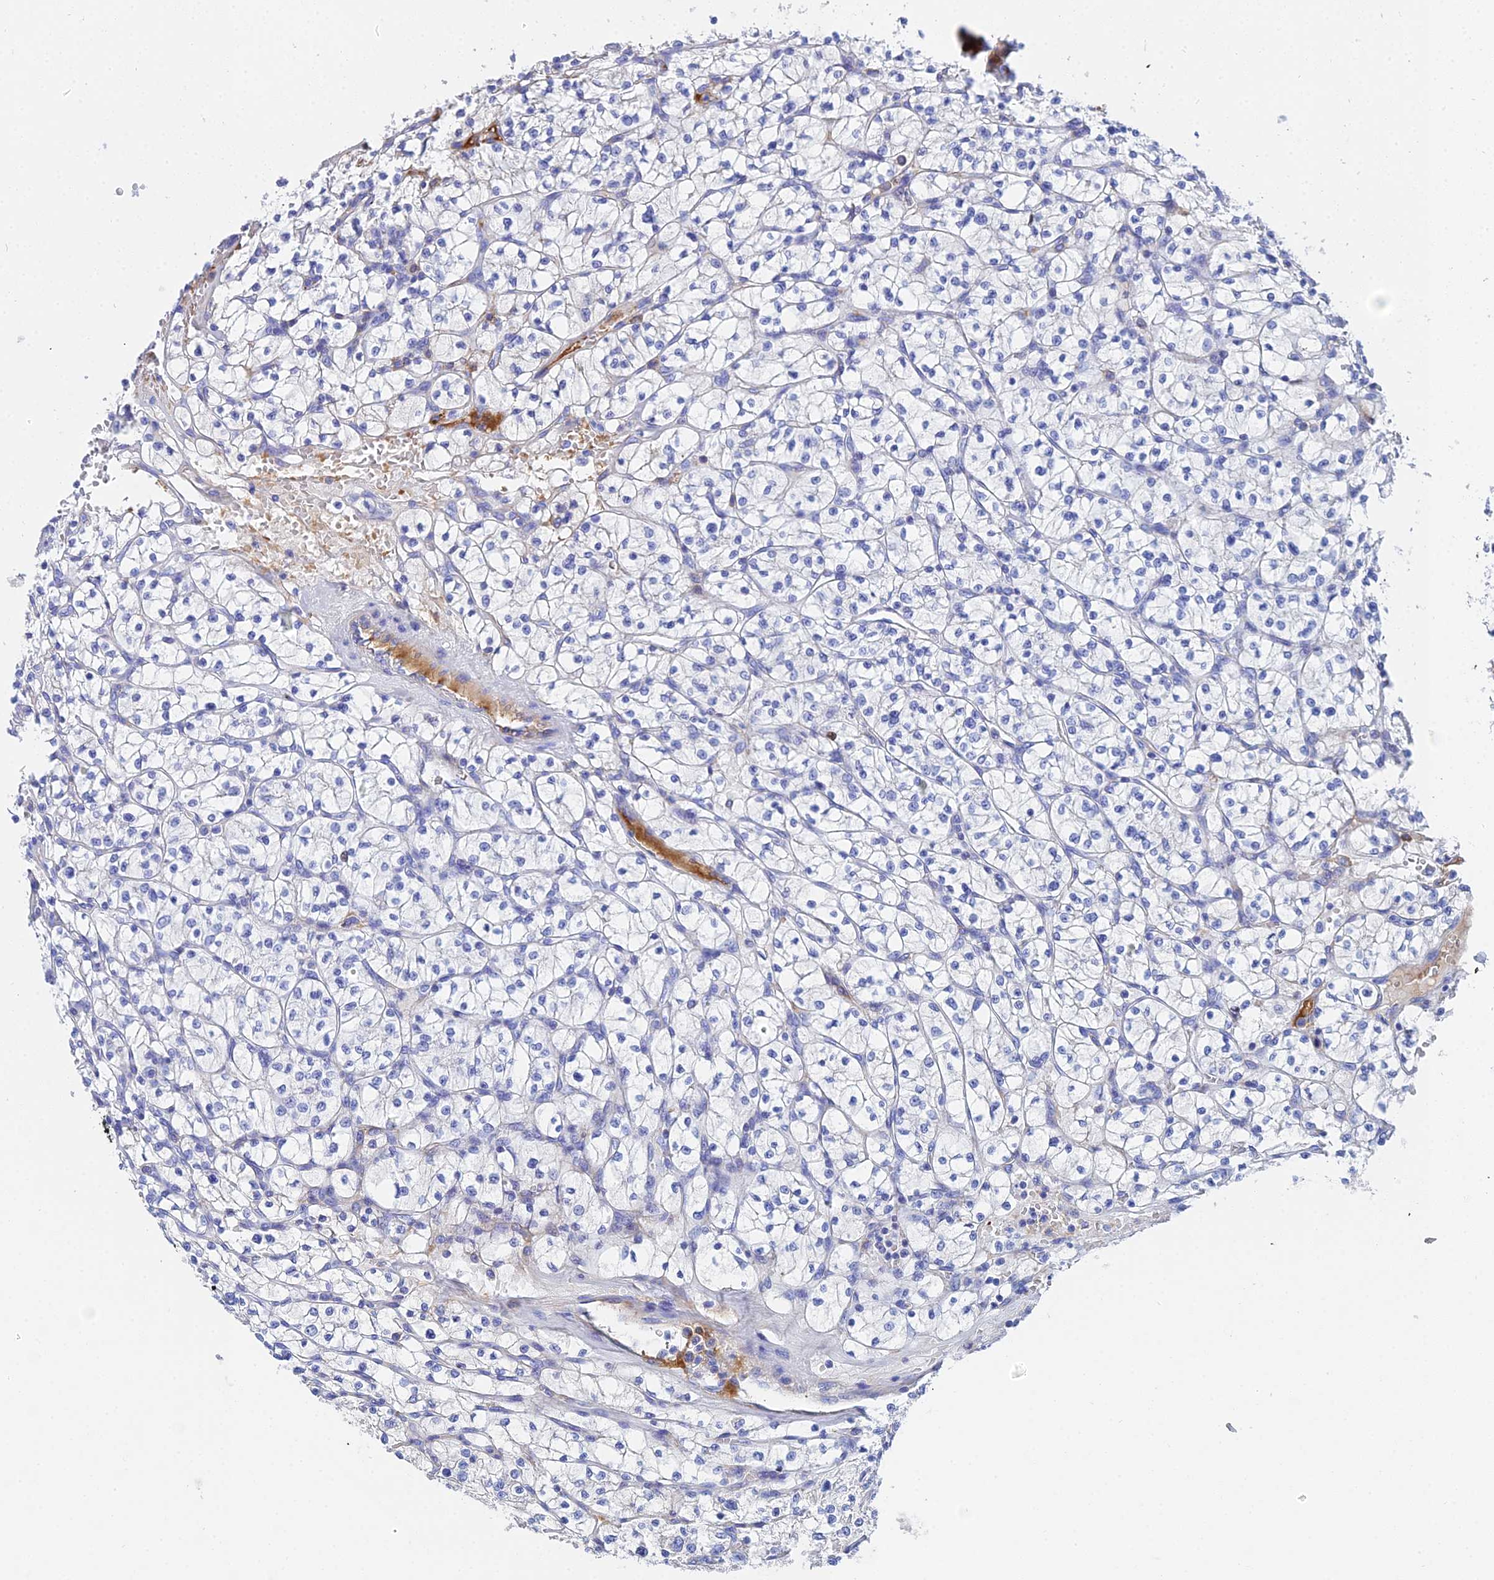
{"staining": {"intensity": "negative", "quantity": "none", "location": "none"}, "tissue": "renal cancer", "cell_type": "Tumor cells", "image_type": "cancer", "snomed": [{"axis": "morphology", "description": "Adenocarcinoma, NOS"}, {"axis": "topography", "description": "Kidney"}], "caption": "Immunohistochemical staining of human adenocarcinoma (renal) demonstrates no significant expression in tumor cells.", "gene": "CELA3A", "patient": {"sex": "female", "age": 64}}